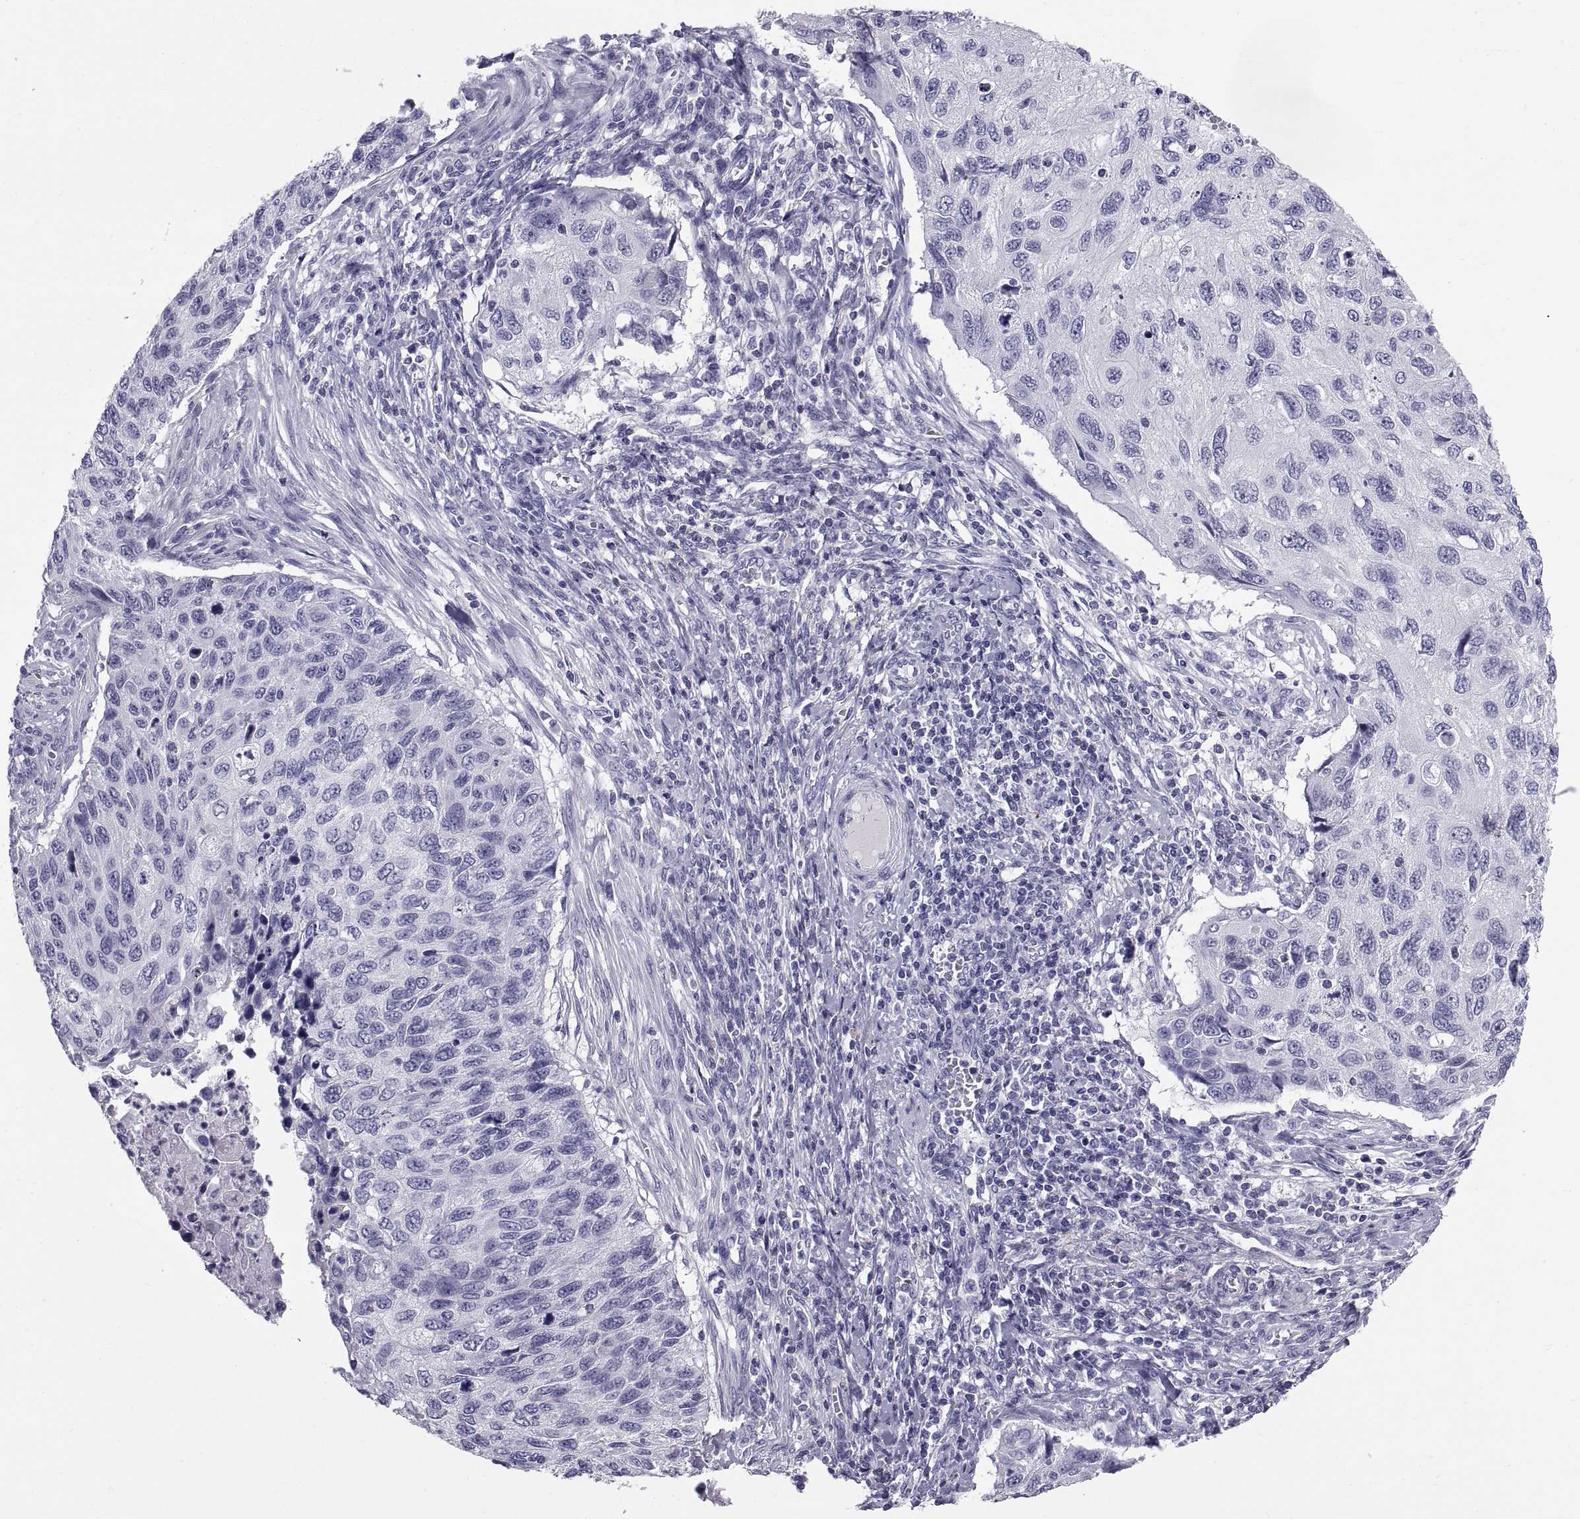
{"staining": {"intensity": "negative", "quantity": "none", "location": "none"}, "tissue": "cervical cancer", "cell_type": "Tumor cells", "image_type": "cancer", "snomed": [{"axis": "morphology", "description": "Squamous cell carcinoma, NOS"}, {"axis": "topography", "description": "Cervix"}], "caption": "This micrograph is of cervical cancer stained with IHC to label a protein in brown with the nuclei are counter-stained blue. There is no staining in tumor cells.", "gene": "NPTX2", "patient": {"sex": "female", "age": 70}}